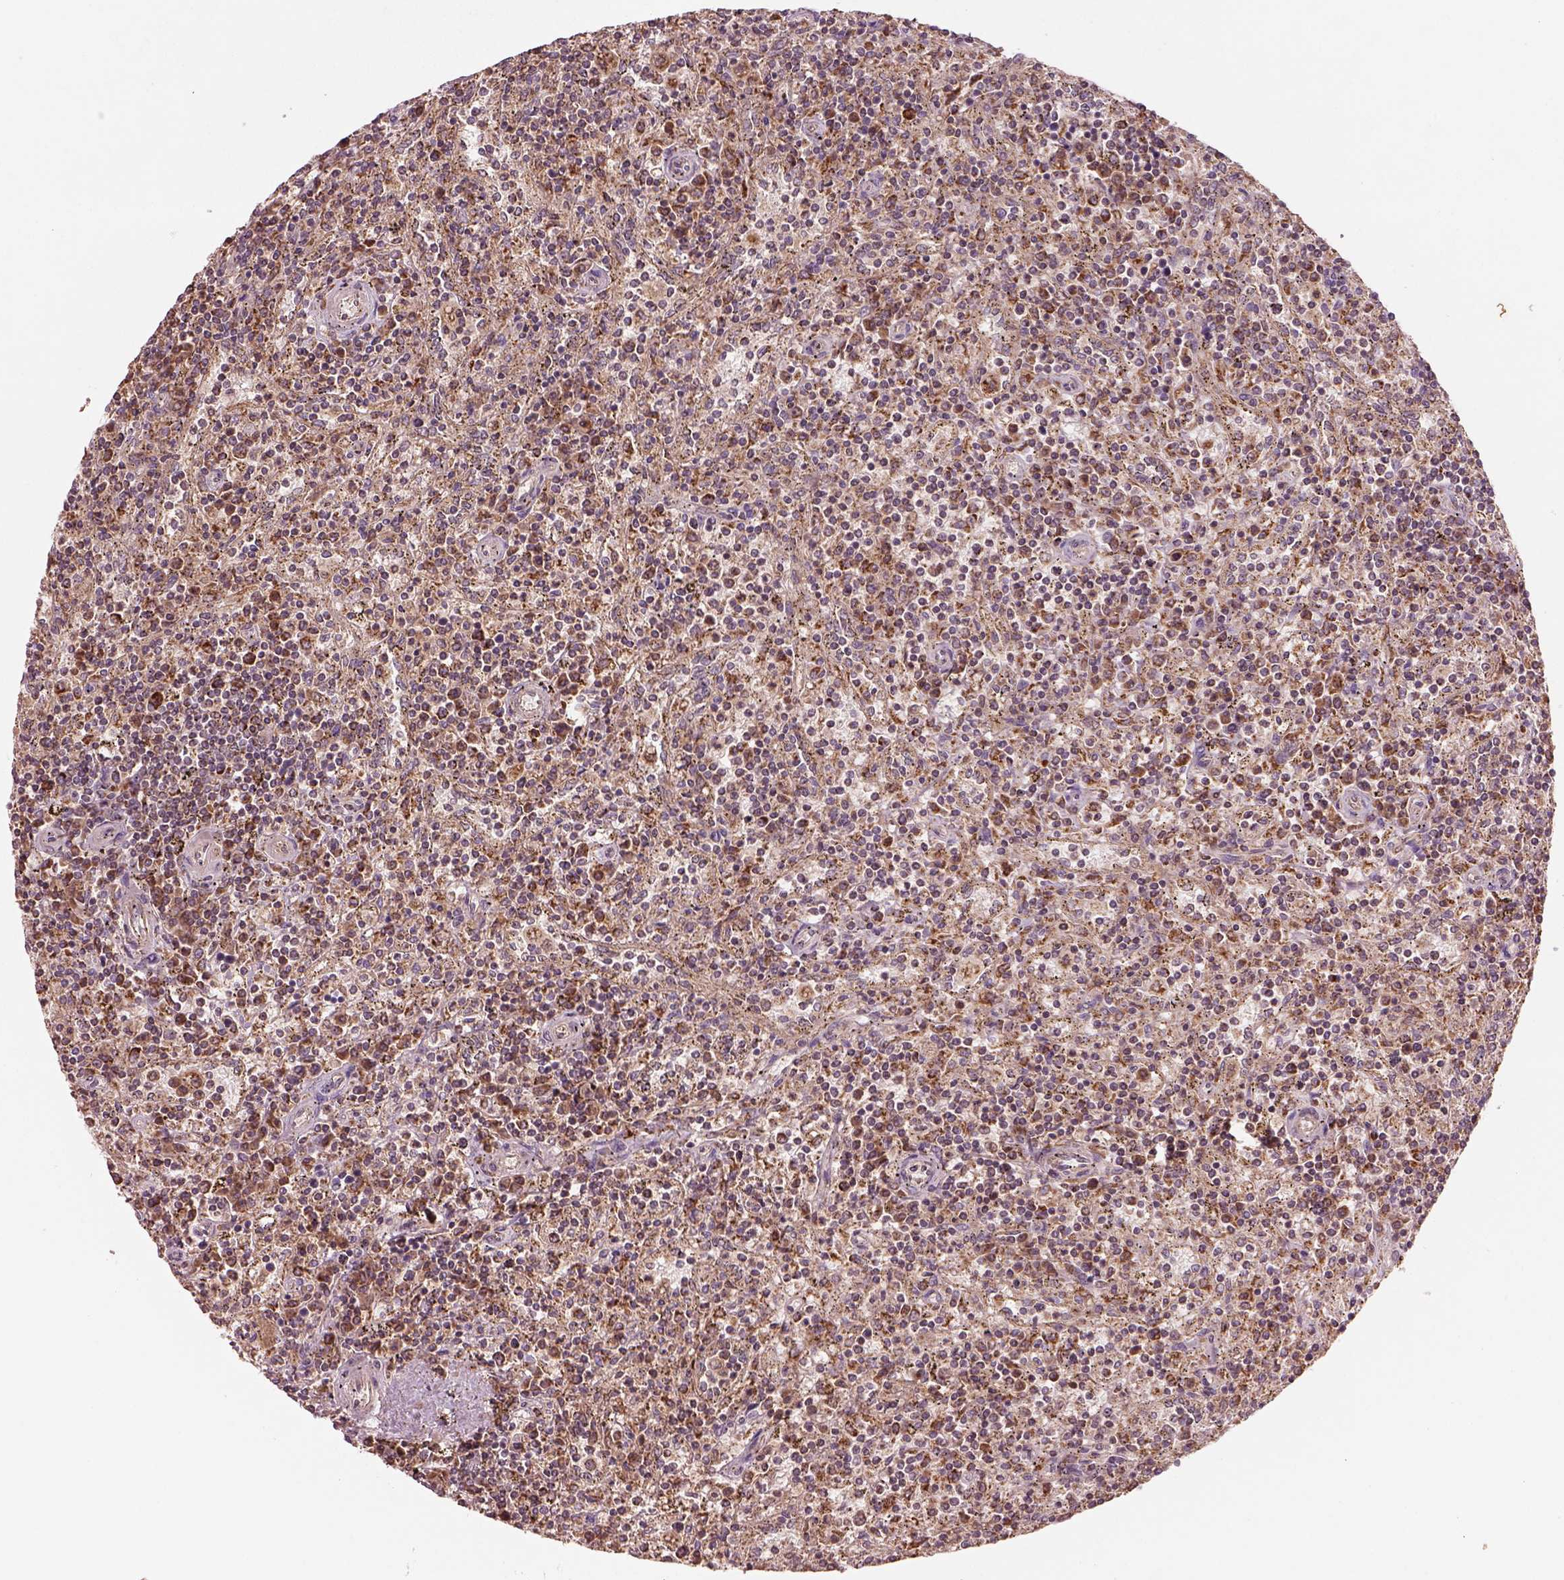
{"staining": {"intensity": "moderate", "quantity": "25%-75%", "location": "cytoplasmic/membranous"}, "tissue": "lymphoma", "cell_type": "Tumor cells", "image_type": "cancer", "snomed": [{"axis": "morphology", "description": "Malignant lymphoma, non-Hodgkin's type, Low grade"}, {"axis": "topography", "description": "Spleen"}], "caption": "This micrograph shows lymphoma stained with IHC to label a protein in brown. The cytoplasmic/membranous of tumor cells show moderate positivity for the protein. Nuclei are counter-stained blue.", "gene": "SLC25A5", "patient": {"sex": "male", "age": 62}}